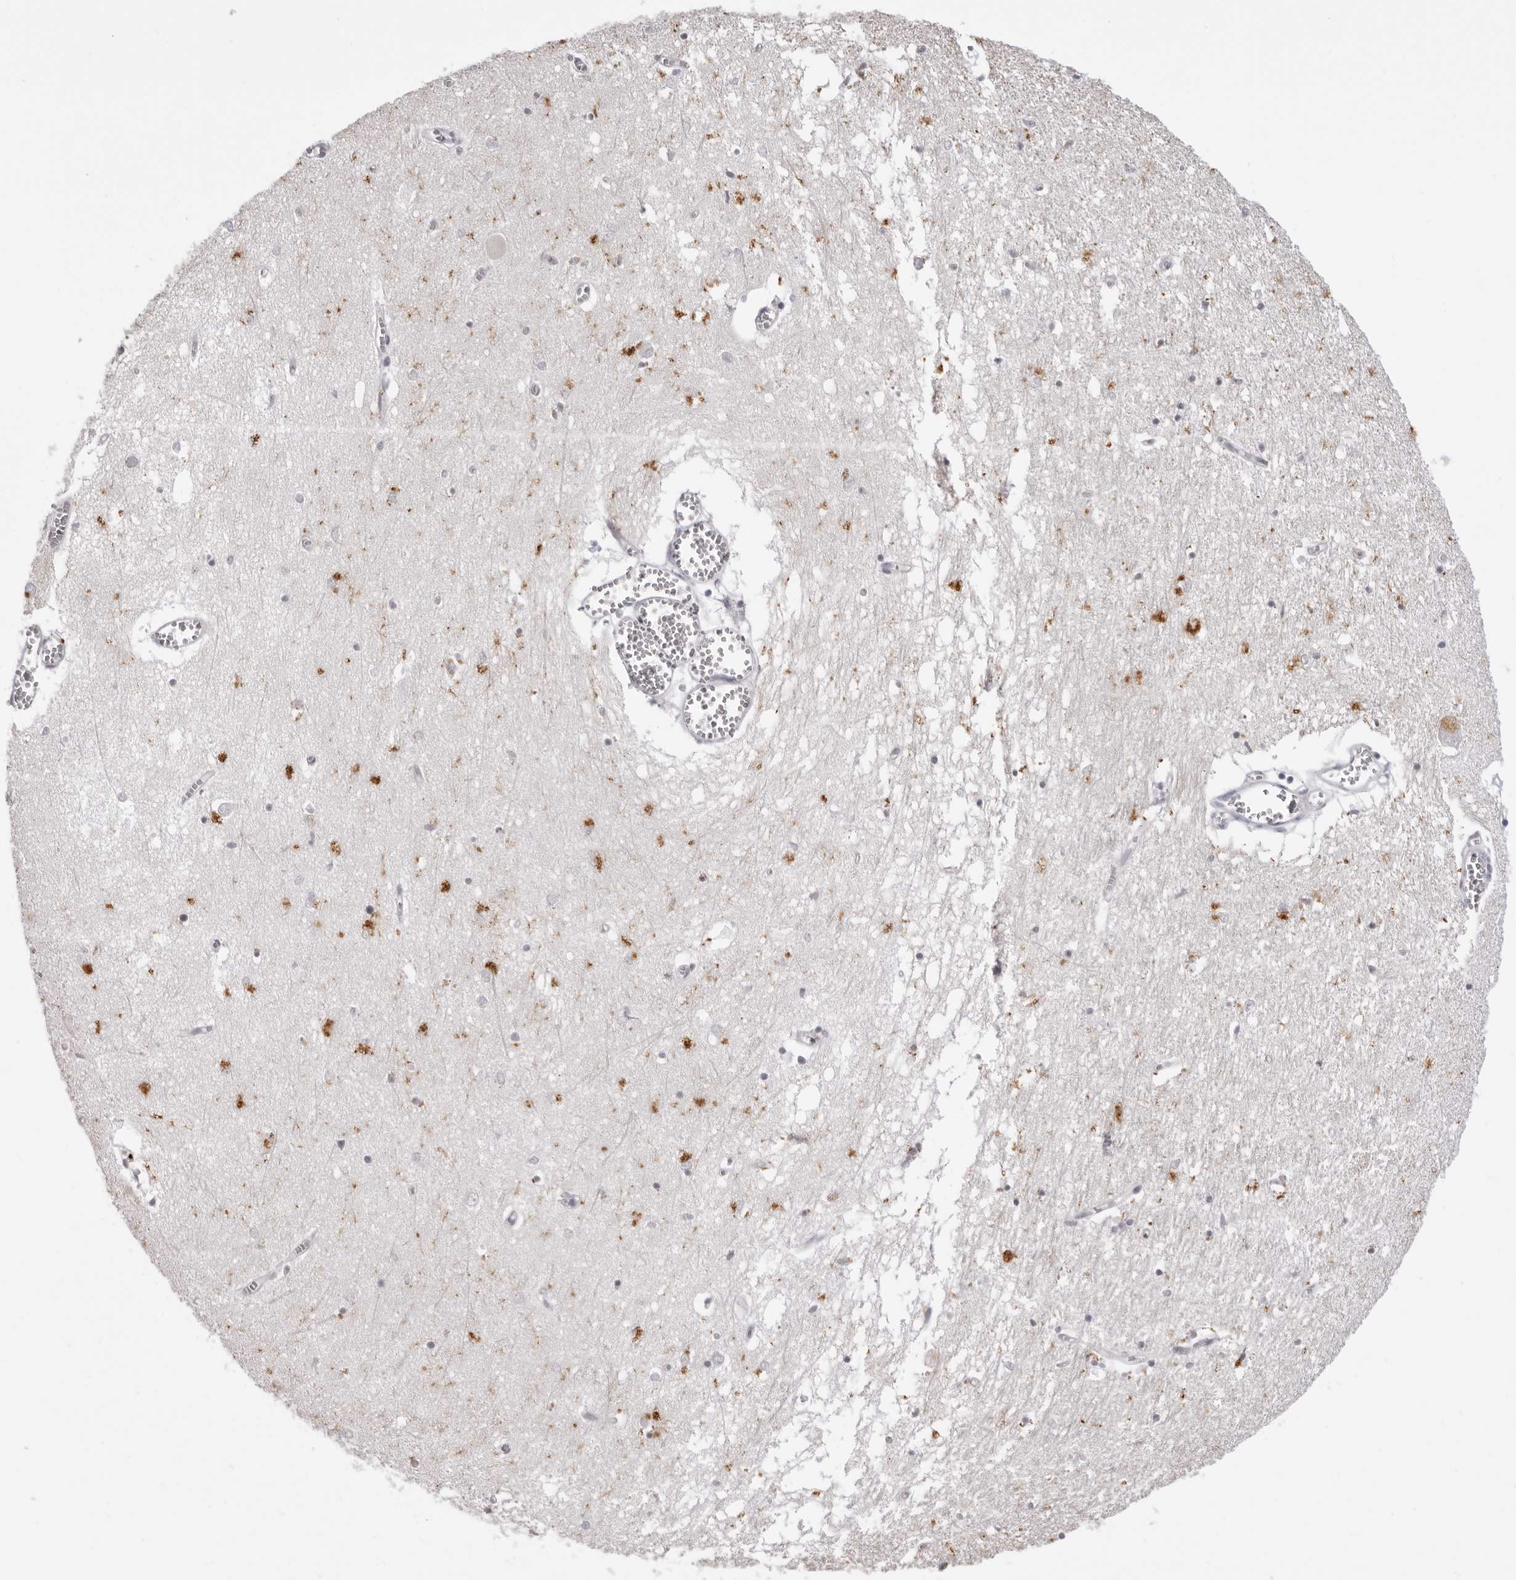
{"staining": {"intensity": "moderate", "quantity": "<25%", "location": "cytoplasmic/membranous"}, "tissue": "hippocampus", "cell_type": "Glial cells", "image_type": "normal", "snomed": [{"axis": "morphology", "description": "Normal tissue, NOS"}, {"axis": "topography", "description": "Hippocampus"}], "caption": "This is an image of immunohistochemistry staining of benign hippocampus, which shows moderate positivity in the cytoplasmic/membranous of glial cells.", "gene": "SUGCT", "patient": {"sex": "male", "age": 70}}